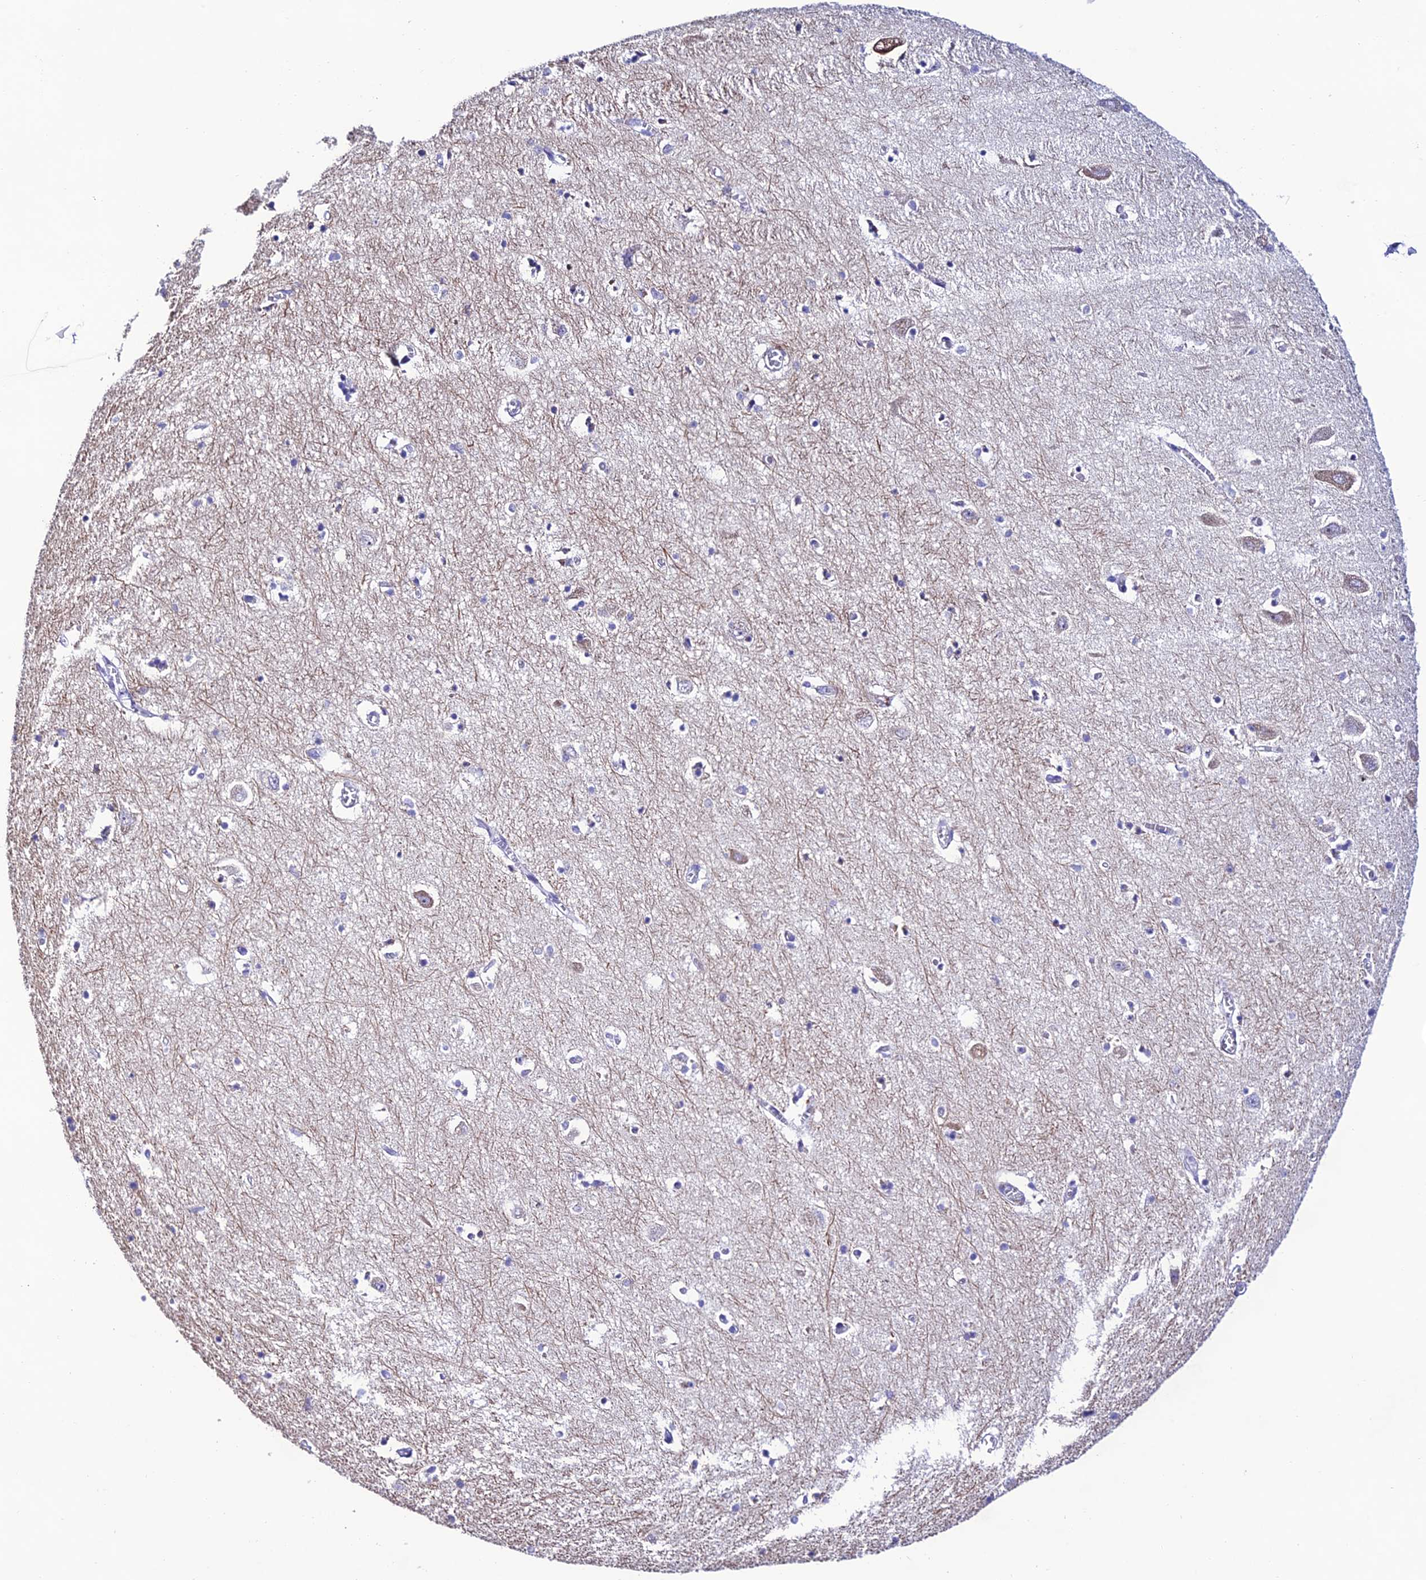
{"staining": {"intensity": "negative", "quantity": "none", "location": "none"}, "tissue": "hippocampus", "cell_type": "Glial cells", "image_type": "normal", "snomed": [{"axis": "morphology", "description": "Normal tissue, NOS"}, {"axis": "topography", "description": "Hippocampus"}], "caption": "This is a image of IHC staining of benign hippocampus, which shows no positivity in glial cells.", "gene": "NLRP6", "patient": {"sex": "female", "age": 64}}